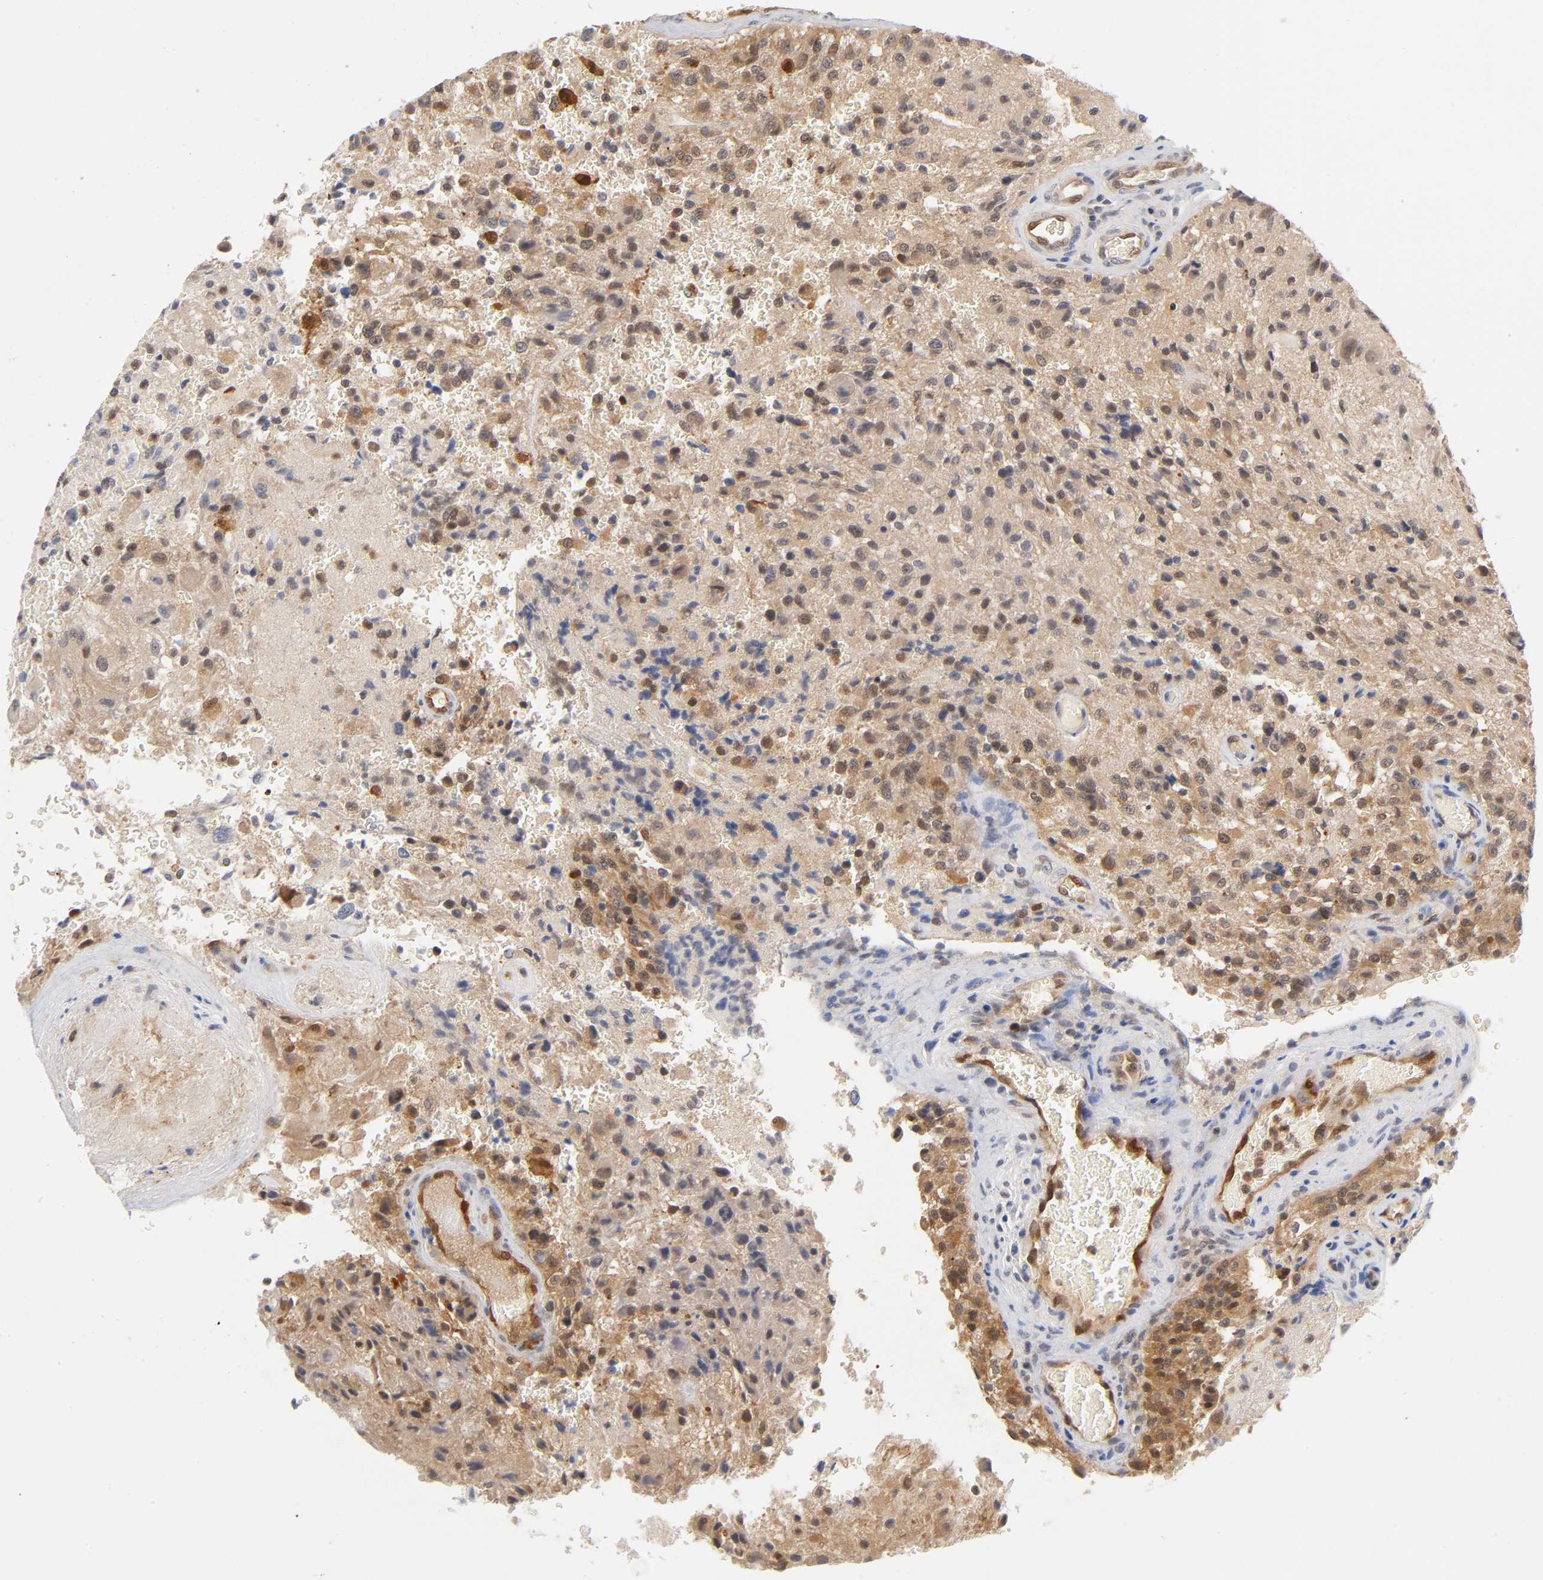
{"staining": {"intensity": "moderate", "quantity": ">75%", "location": "cytoplasmic/membranous"}, "tissue": "glioma", "cell_type": "Tumor cells", "image_type": "cancer", "snomed": [{"axis": "morphology", "description": "Normal tissue, NOS"}, {"axis": "morphology", "description": "Glioma, malignant, High grade"}, {"axis": "topography", "description": "Cerebral cortex"}], "caption": "This photomicrograph exhibits IHC staining of human glioma, with medium moderate cytoplasmic/membranous staining in approximately >75% of tumor cells.", "gene": "DFFB", "patient": {"sex": "male", "age": 56}}